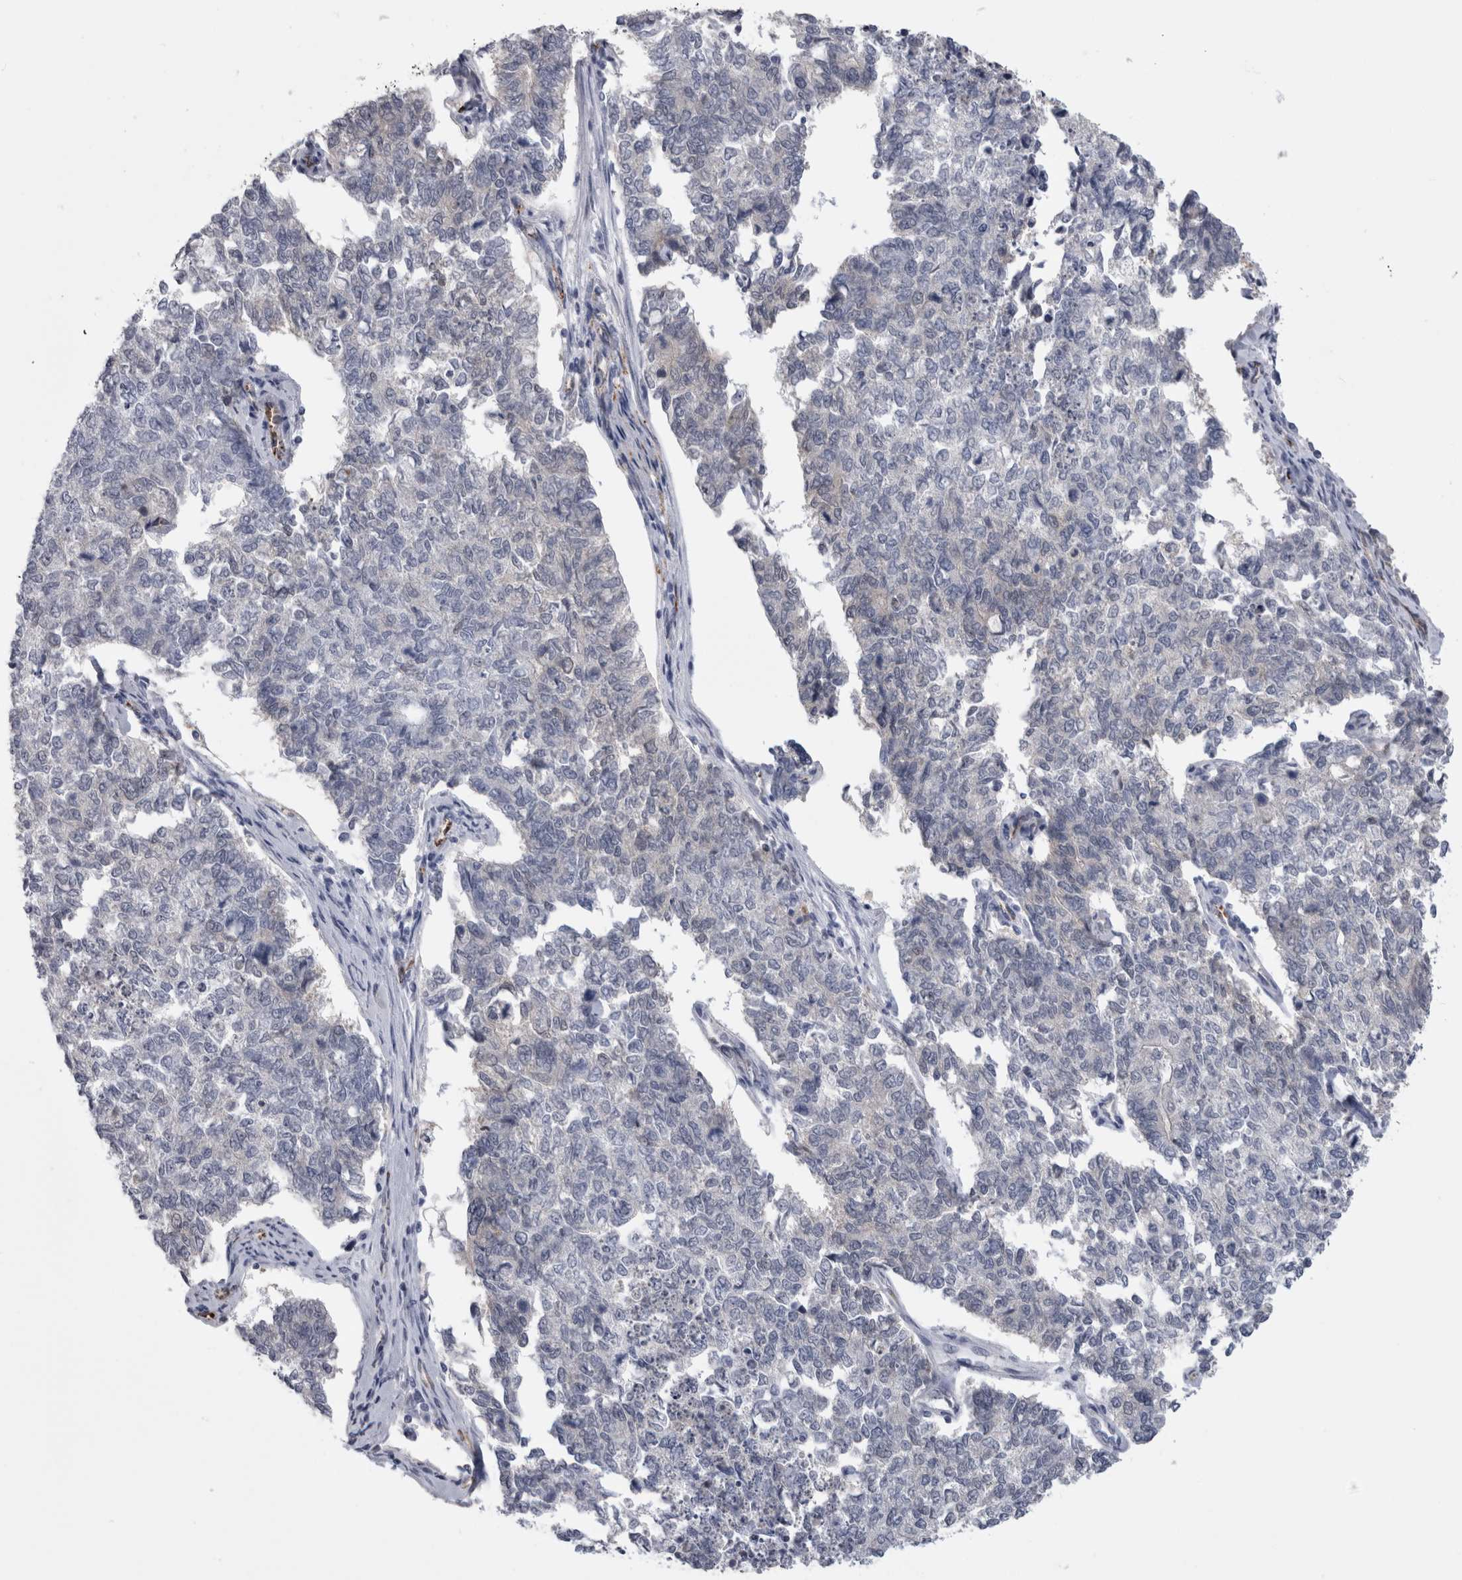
{"staining": {"intensity": "negative", "quantity": "none", "location": "none"}, "tissue": "cervical cancer", "cell_type": "Tumor cells", "image_type": "cancer", "snomed": [{"axis": "morphology", "description": "Squamous cell carcinoma, NOS"}, {"axis": "topography", "description": "Cervix"}], "caption": "A photomicrograph of squamous cell carcinoma (cervical) stained for a protein exhibits no brown staining in tumor cells.", "gene": "ACOT7", "patient": {"sex": "female", "age": 63}}